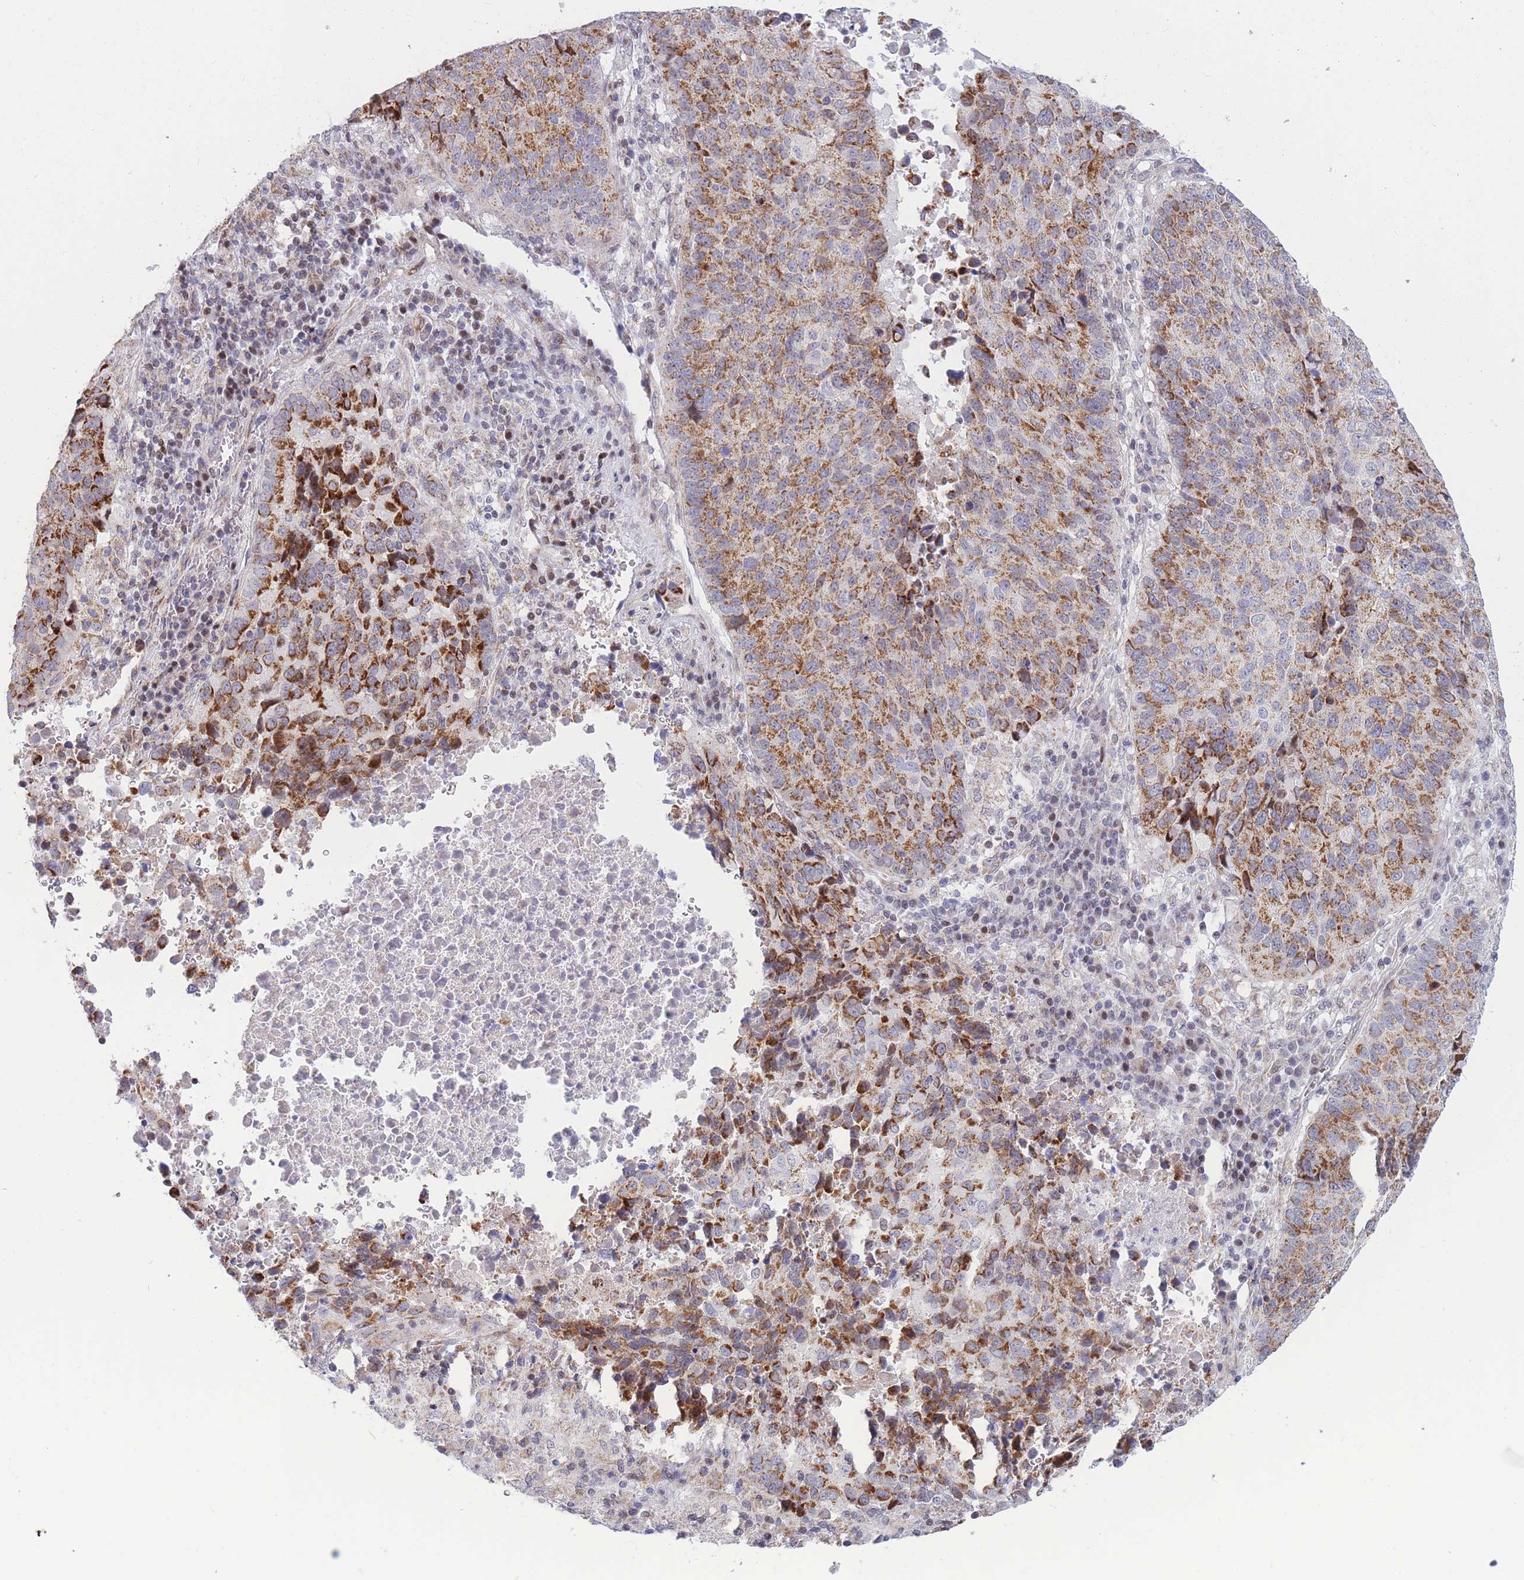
{"staining": {"intensity": "strong", "quantity": ">75%", "location": "cytoplasmic/membranous"}, "tissue": "lung cancer", "cell_type": "Tumor cells", "image_type": "cancer", "snomed": [{"axis": "morphology", "description": "Squamous cell carcinoma, NOS"}, {"axis": "topography", "description": "Lung"}], "caption": "Protein staining of squamous cell carcinoma (lung) tissue exhibits strong cytoplasmic/membranous positivity in approximately >75% of tumor cells.", "gene": "MOB4", "patient": {"sex": "male", "age": 73}}